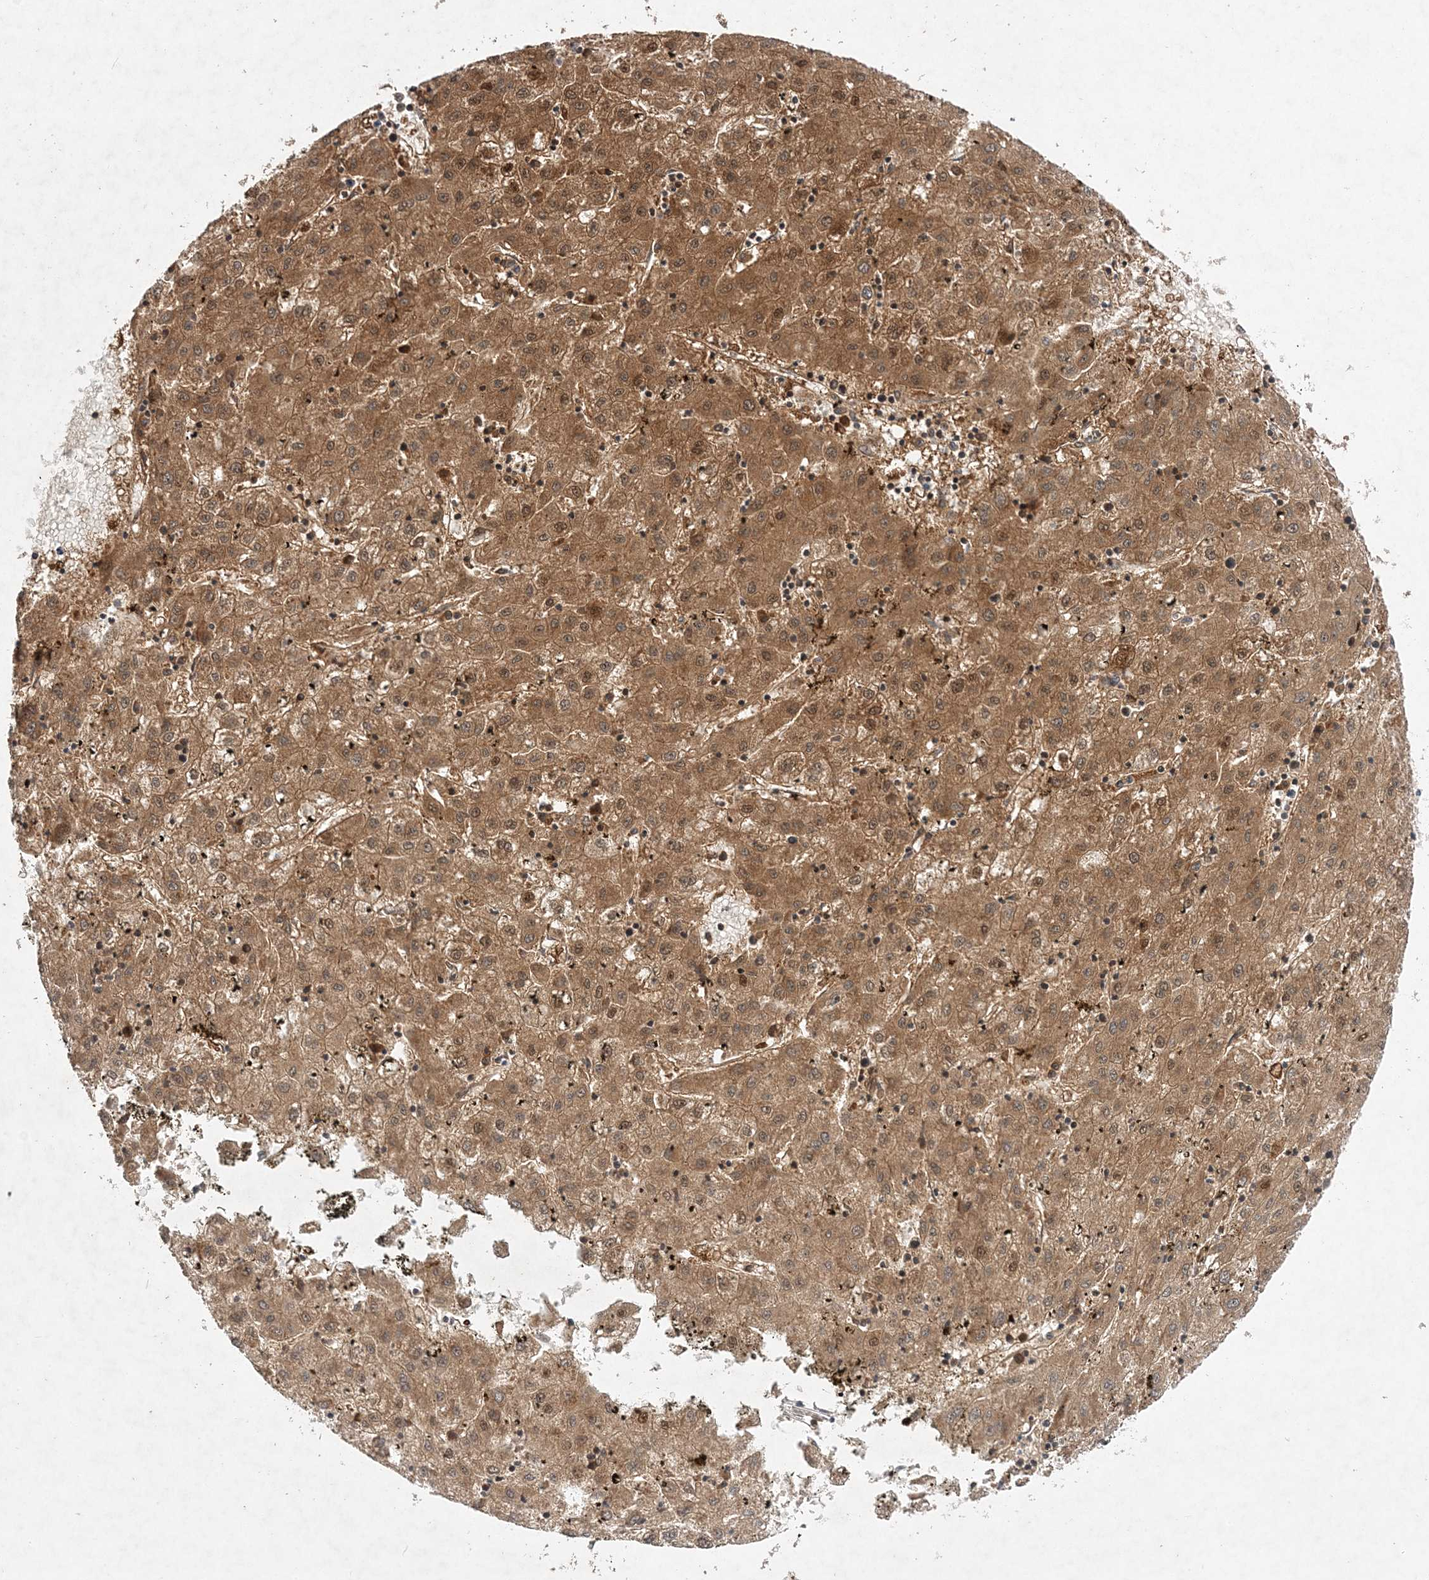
{"staining": {"intensity": "moderate", "quantity": ">75%", "location": "cytoplasmic/membranous,nuclear"}, "tissue": "liver cancer", "cell_type": "Tumor cells", "image_type": "cancer", "snomed": [{"axis": "morphology", "description": "Carcinoma, Hepatocellular, NOS"}, {"axis": "topography", "description": "Liver"}], "caption": "A brown stain highlights moderate cytoplasmic/membranous and nuclear positivity of a protein in liver hepatocellular carcinoma tumor cells.", "gene": "TMEM9B", "patient": {"sex": "male", "age": 72}}